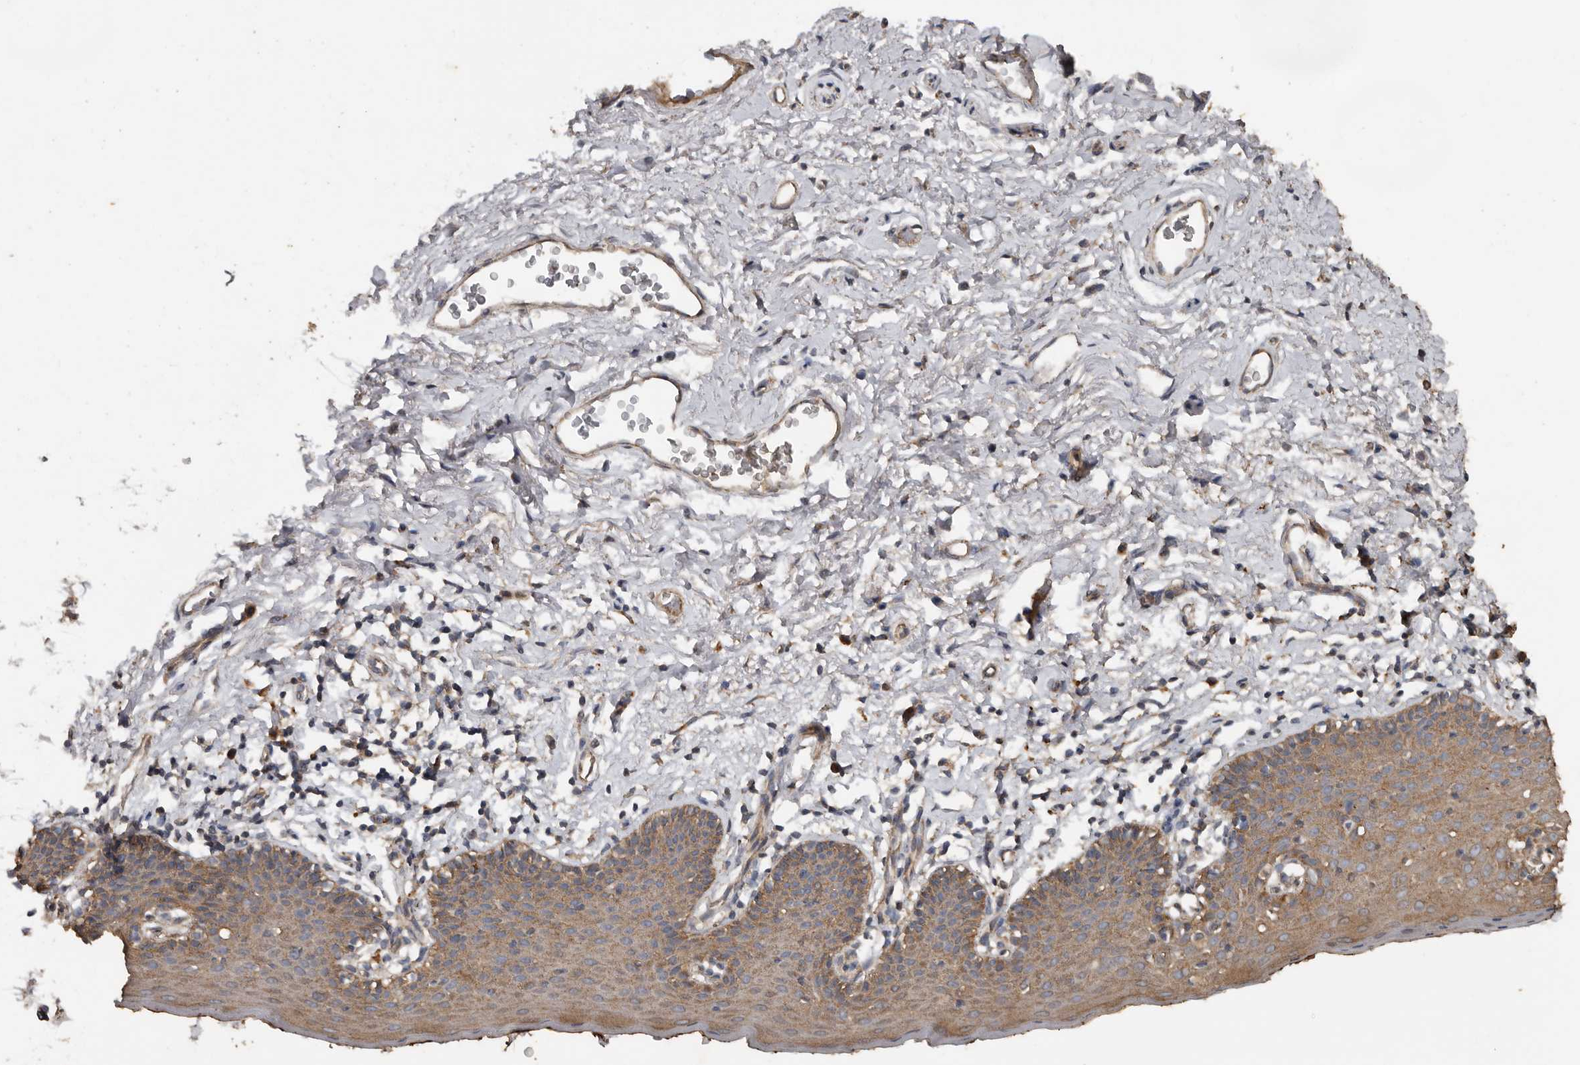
{"staining": {"intensity": "moderate", "quantity": "25%-75%", "location": "cytoplasmic/membranous"}, "tissue": "skin", "cell_type": "Epidermal cells", "image_type": "normal", "snomed": [{"axis": "morphology", "description": "Normal tissue, NOS"}, {"axis": "topography", "description": "Vulva"}], "caption": "Protein staining reveals moderate cytoplasmic/membranous positivity in approximately 25%-75% of epidermal cells in unremarkable skin. The protein of interest is stained brown, and the nuclei are stained in blue (DAB (3,3'-diaminobenzidine) IHC with brightfield microscopy, high magnification).", "gene": "HYAL4", "patient": {"sex": "female", "age": 66}}